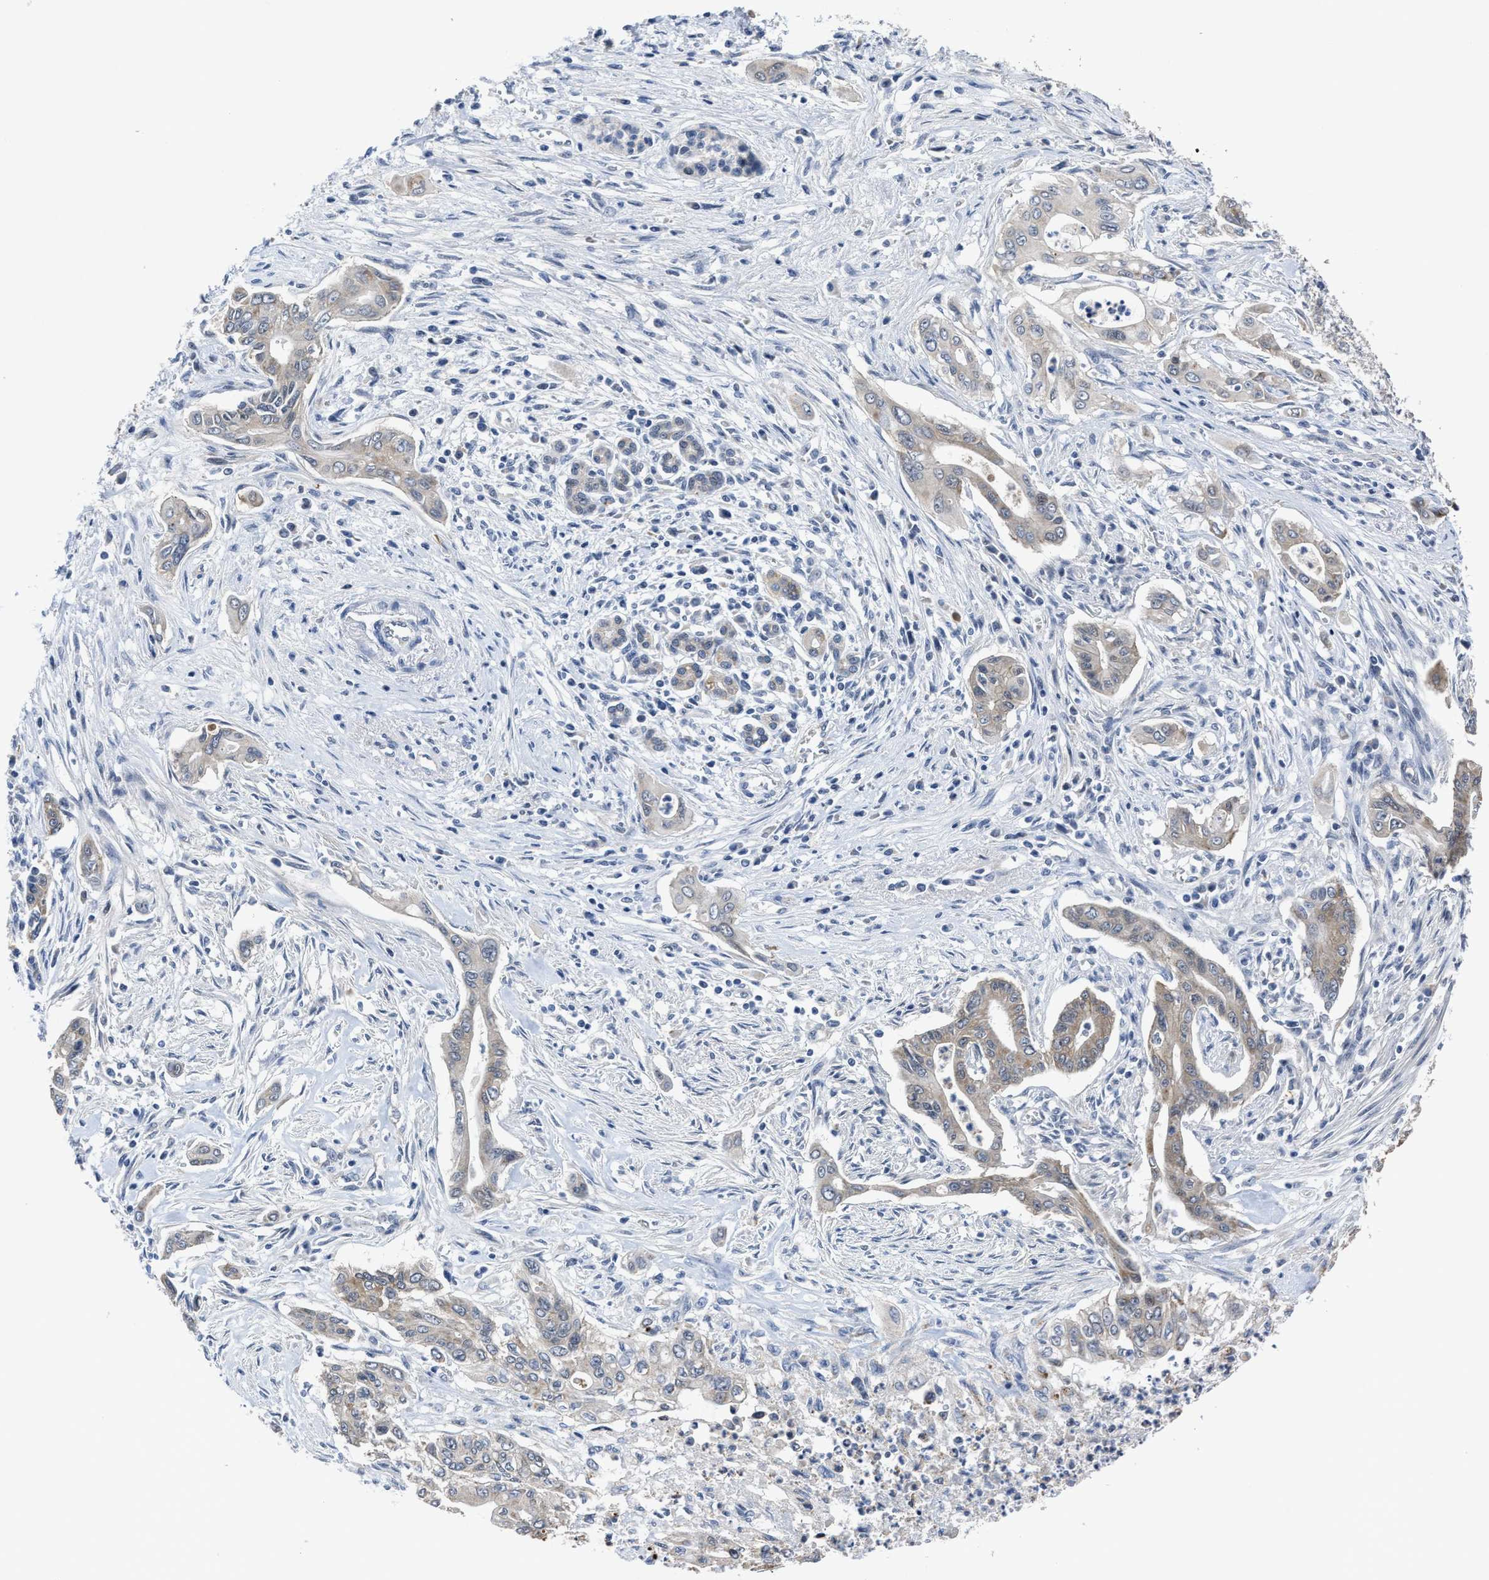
{"staining": {"intensity": "weak", "quantity": ">75%", "location": "cytoplasmic/membranous"}, "tissue": "pancreatic cancer", "cell_type": "Tumor cells", "image_type": "cancer", "snomed": [{"axis": "morphology", "description": "Adenocarcinoma, NOS"}, {"axis": "topography", "description": "Pancreas"}], "caption": "Immunohistochemical staining of pancreatic cancer (adenocarcinoma) reveals weak cytoplasmic/membranous protein expression in approximately >75% of tumor cells. (DAB IHC, brown staining for protein, blue staining for nuclei).", "gene": "GHITM", "patient": {"sex": "male", "age": 58}}